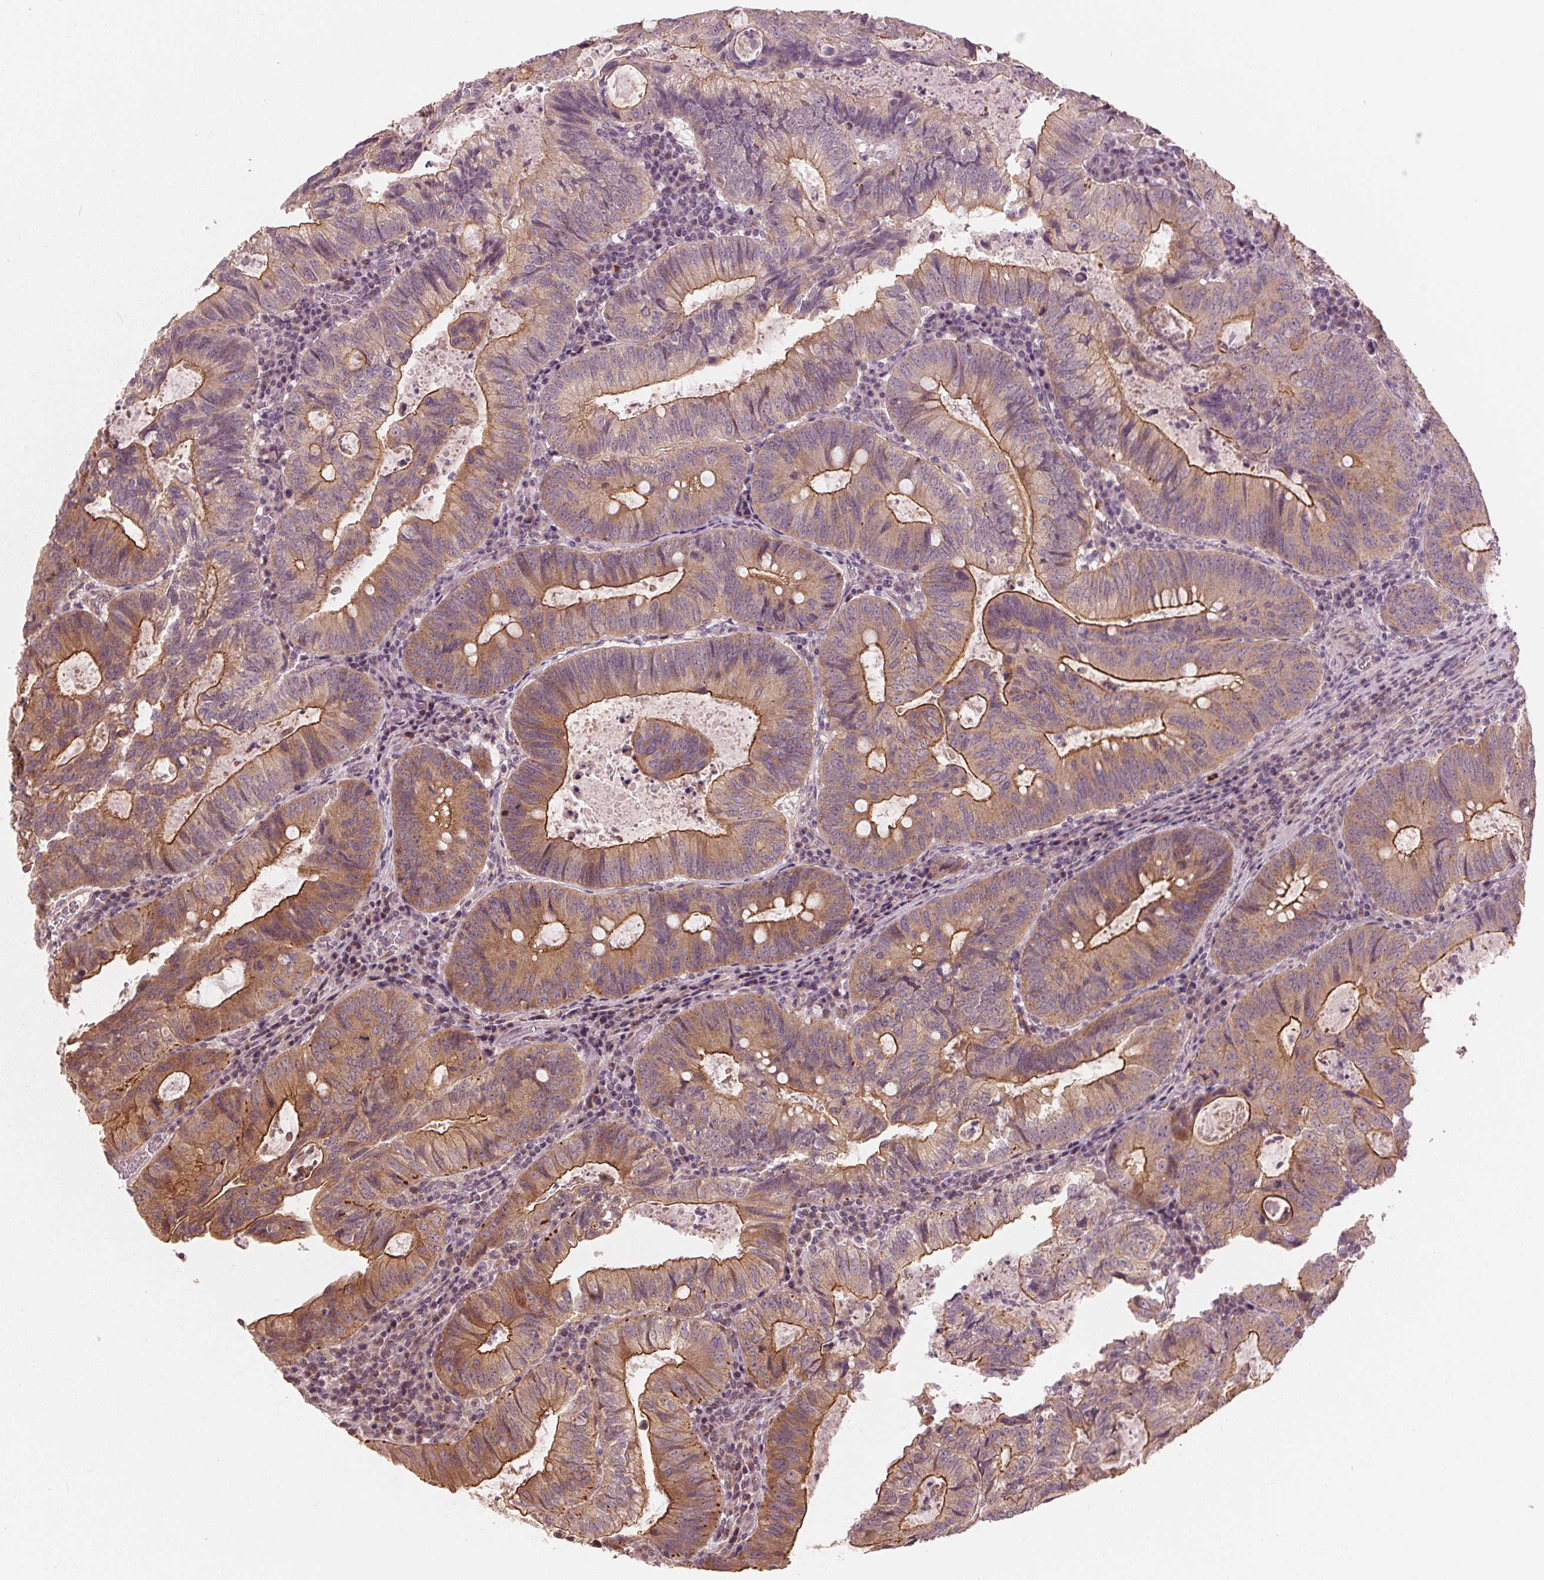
{"staining": {"intensity": "strong", "quantity": "<25%", "location": "cytoplasmic/membranous"}, "tissue": "colorectal cancer", "cell_type": "Tumor cells", "image_type": "cancer", "snomed": [{"axis": "morphology", "description": "Adenocarcinoma, NOS"}, {"axis": "topography", "description": "Colon"}], "caption": "High-power microscopy captured an IHC micrograph of colorectal adenocarcinoma, revealing strong cytoplasmic/membranous expression in approximately <25% of tumor cells. The staining was performed using DAB (3,3'-diaminobenzidine), with brown indicating positive protein expression. Nuclei are stained blue with hematoxylin.", "gene": "CLBA1", "patient": {"sex": "male", "age": 67}}